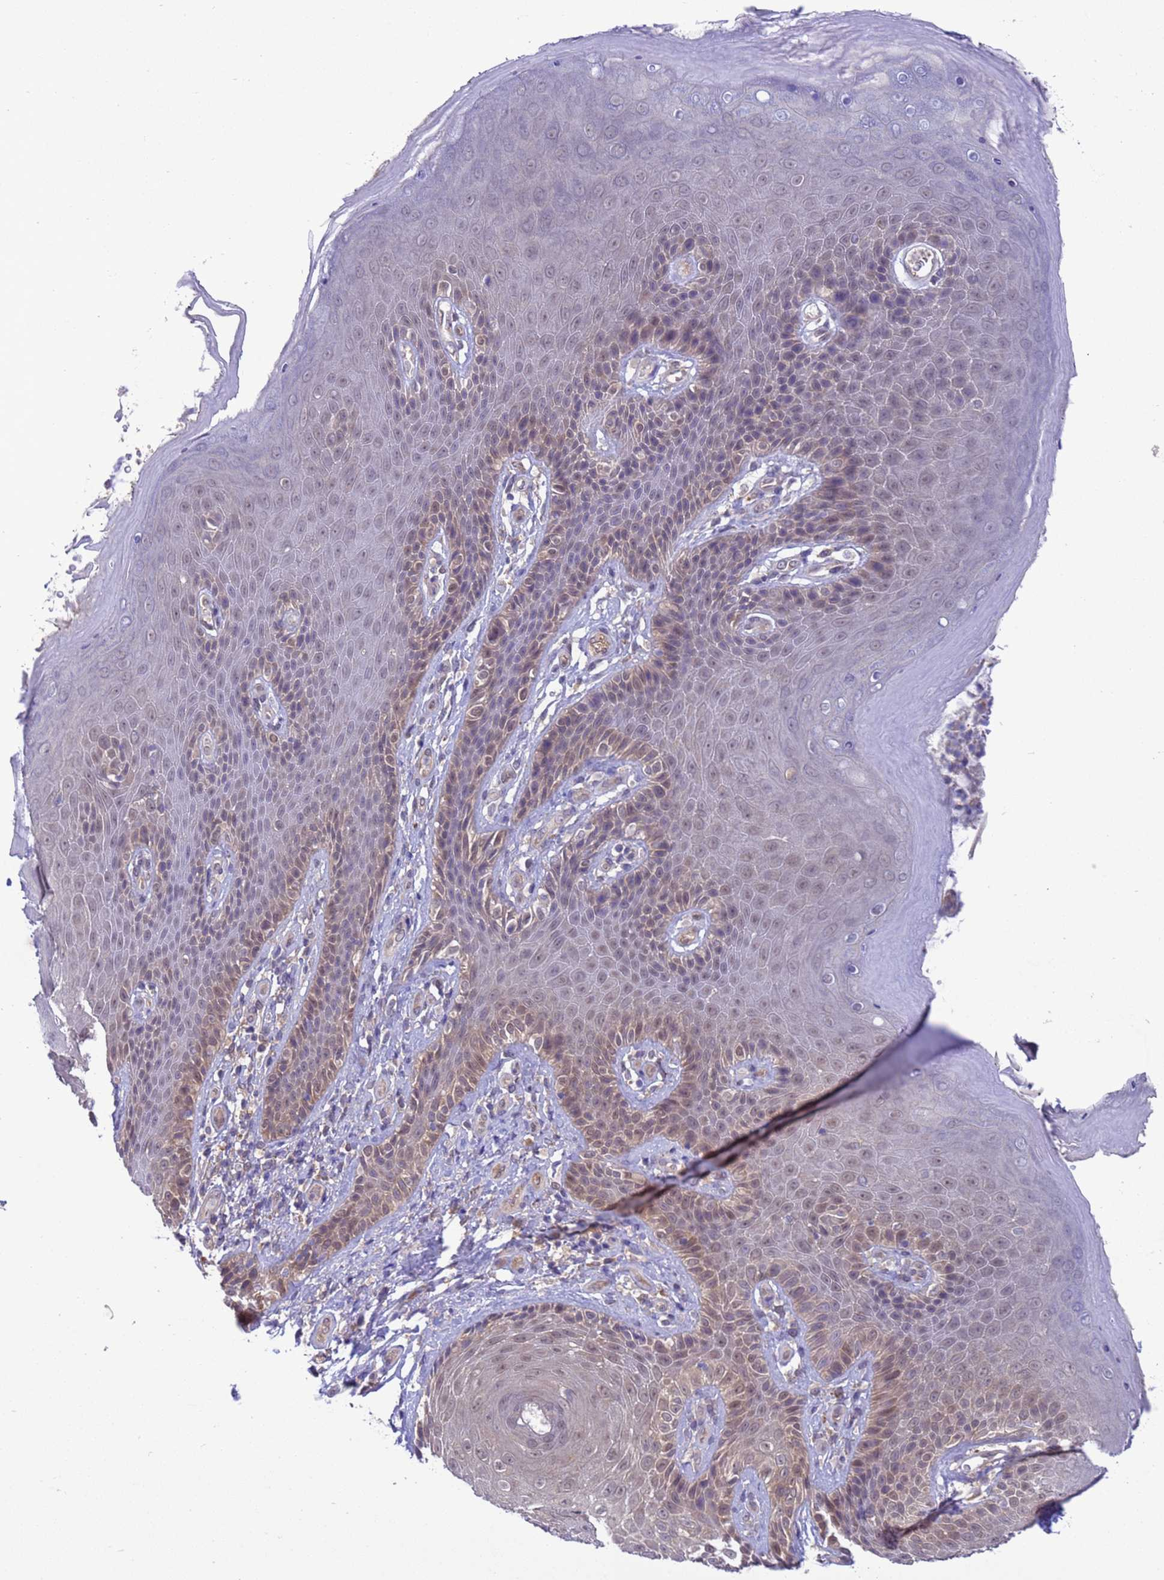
{"staining": {"intensity": "moderate", "quantity": "<25%", "location": "cytoplasmic/membranous,nuclear"}, "tissue": "skin", "cell_type": "Epidermal cells", "image_type": "normal", "snomed": [{"axis": "morphology", "description": "Normal tissue, NOS"}, {"axis": "topography", "description": "Anal"}], "caption": "Protein positivity by IHC reveals moderate cytoplasmic/membranous,nuclear positivity in approximately <25% of epidermal cells in normal skin. (Stains: DAB in brown, nuclei in blue, Microscopy: brightfield microscopy at high magnification).", "gene": "ZNF461", "patient": {"sex": "female", "age": 89}}